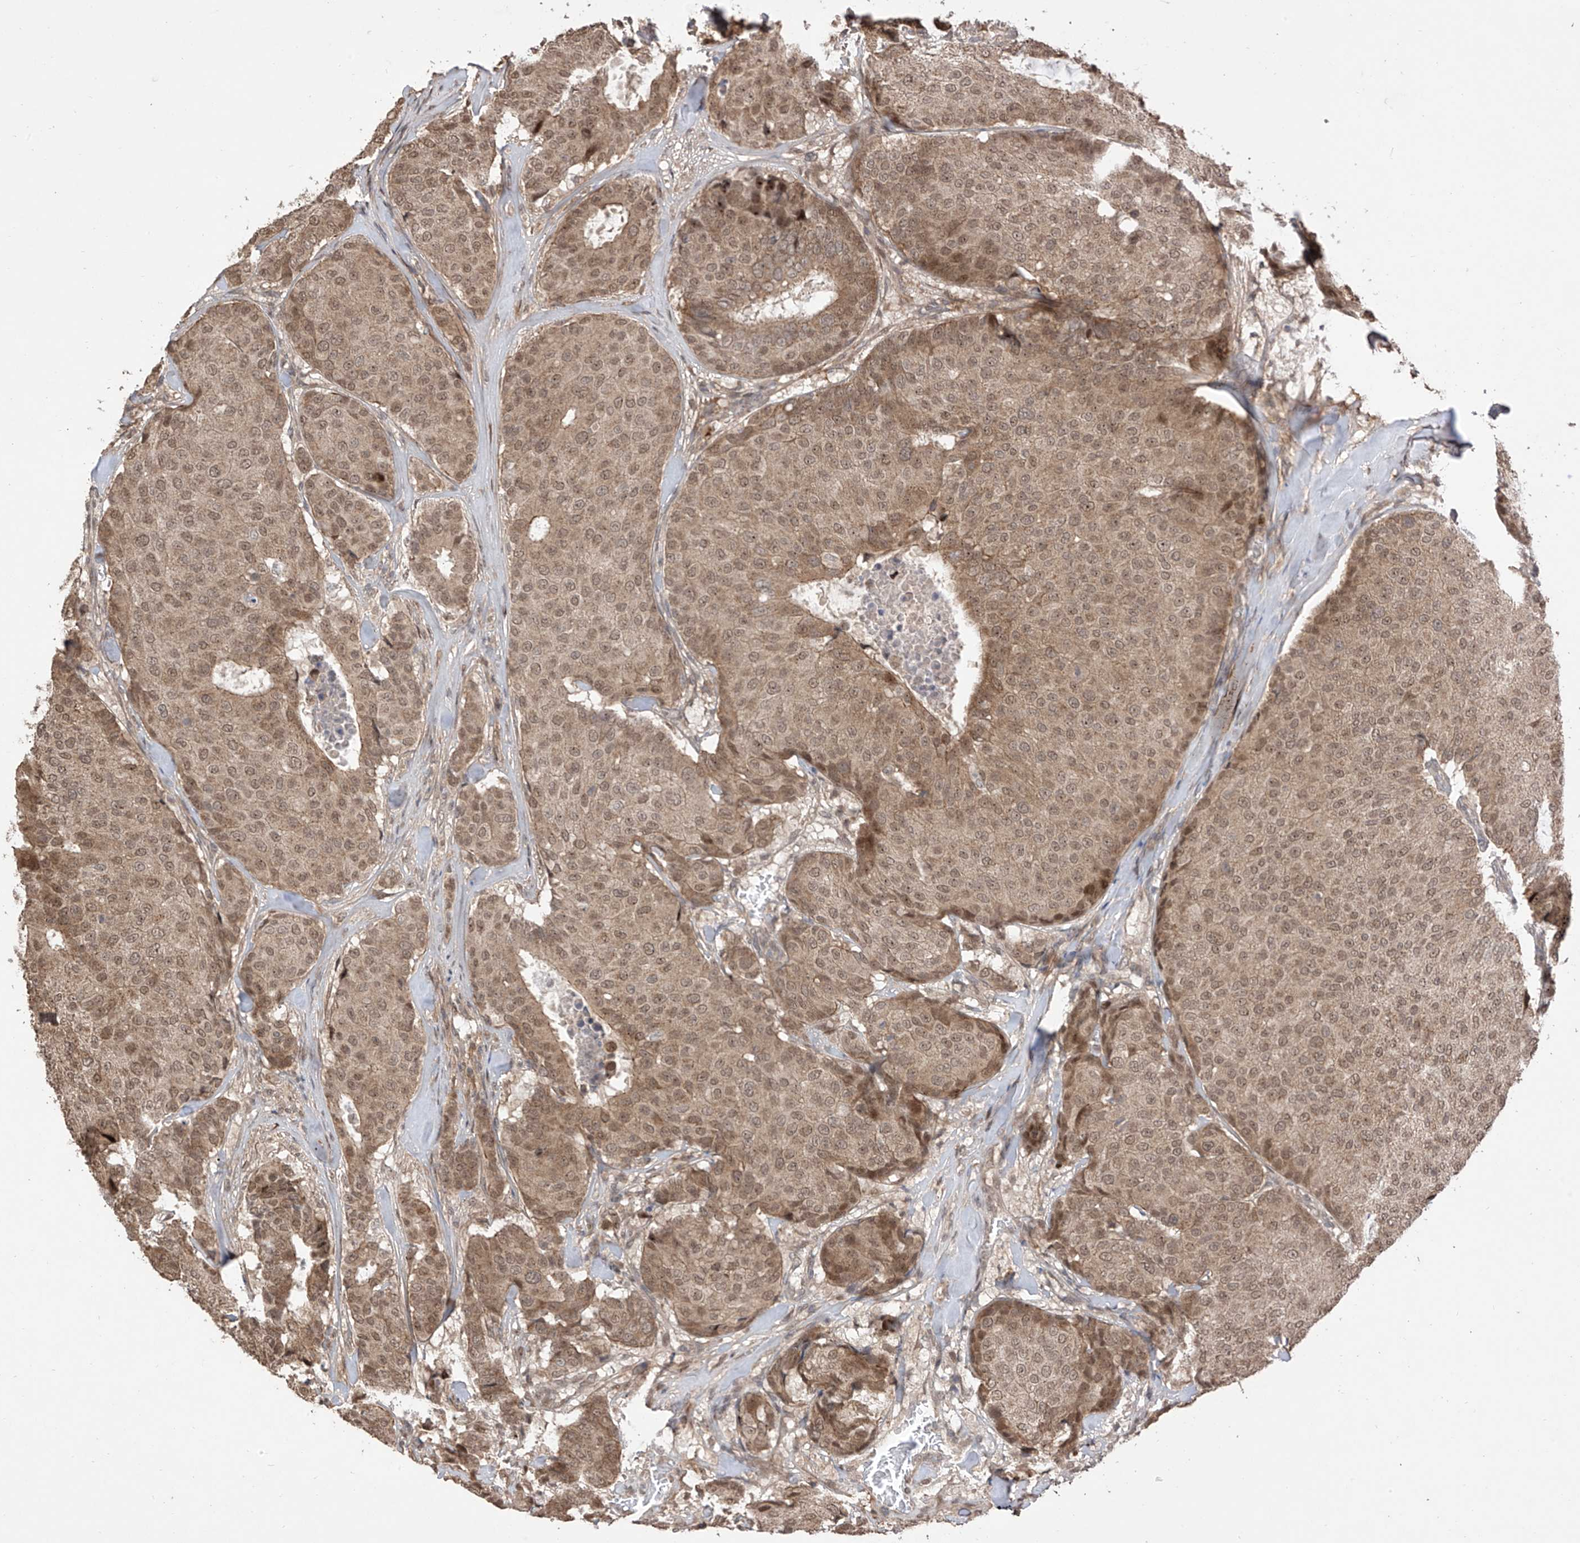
{"staining": {"intensity": "moderate", "quantity": ">75%", "location": "cytoplasmic/membranous,nuclear"}, "tissue": "breast cancer", "cell_type": "Tumor cells", "image_type": "cancer", "snomed": [{"axis": "morphology", "description": "Duct carcinoma"}, {"axis": "topography", "description": "Breast"}], "caption": "IHC of human breast intraductal carcinoma demonstrates medium levels of moderate cytoplasmic/membranous and nuclear expression in approximately >75% of tumor cells.", "gene": "LATS1", "patient": {"sex": "female", "age": 75}}